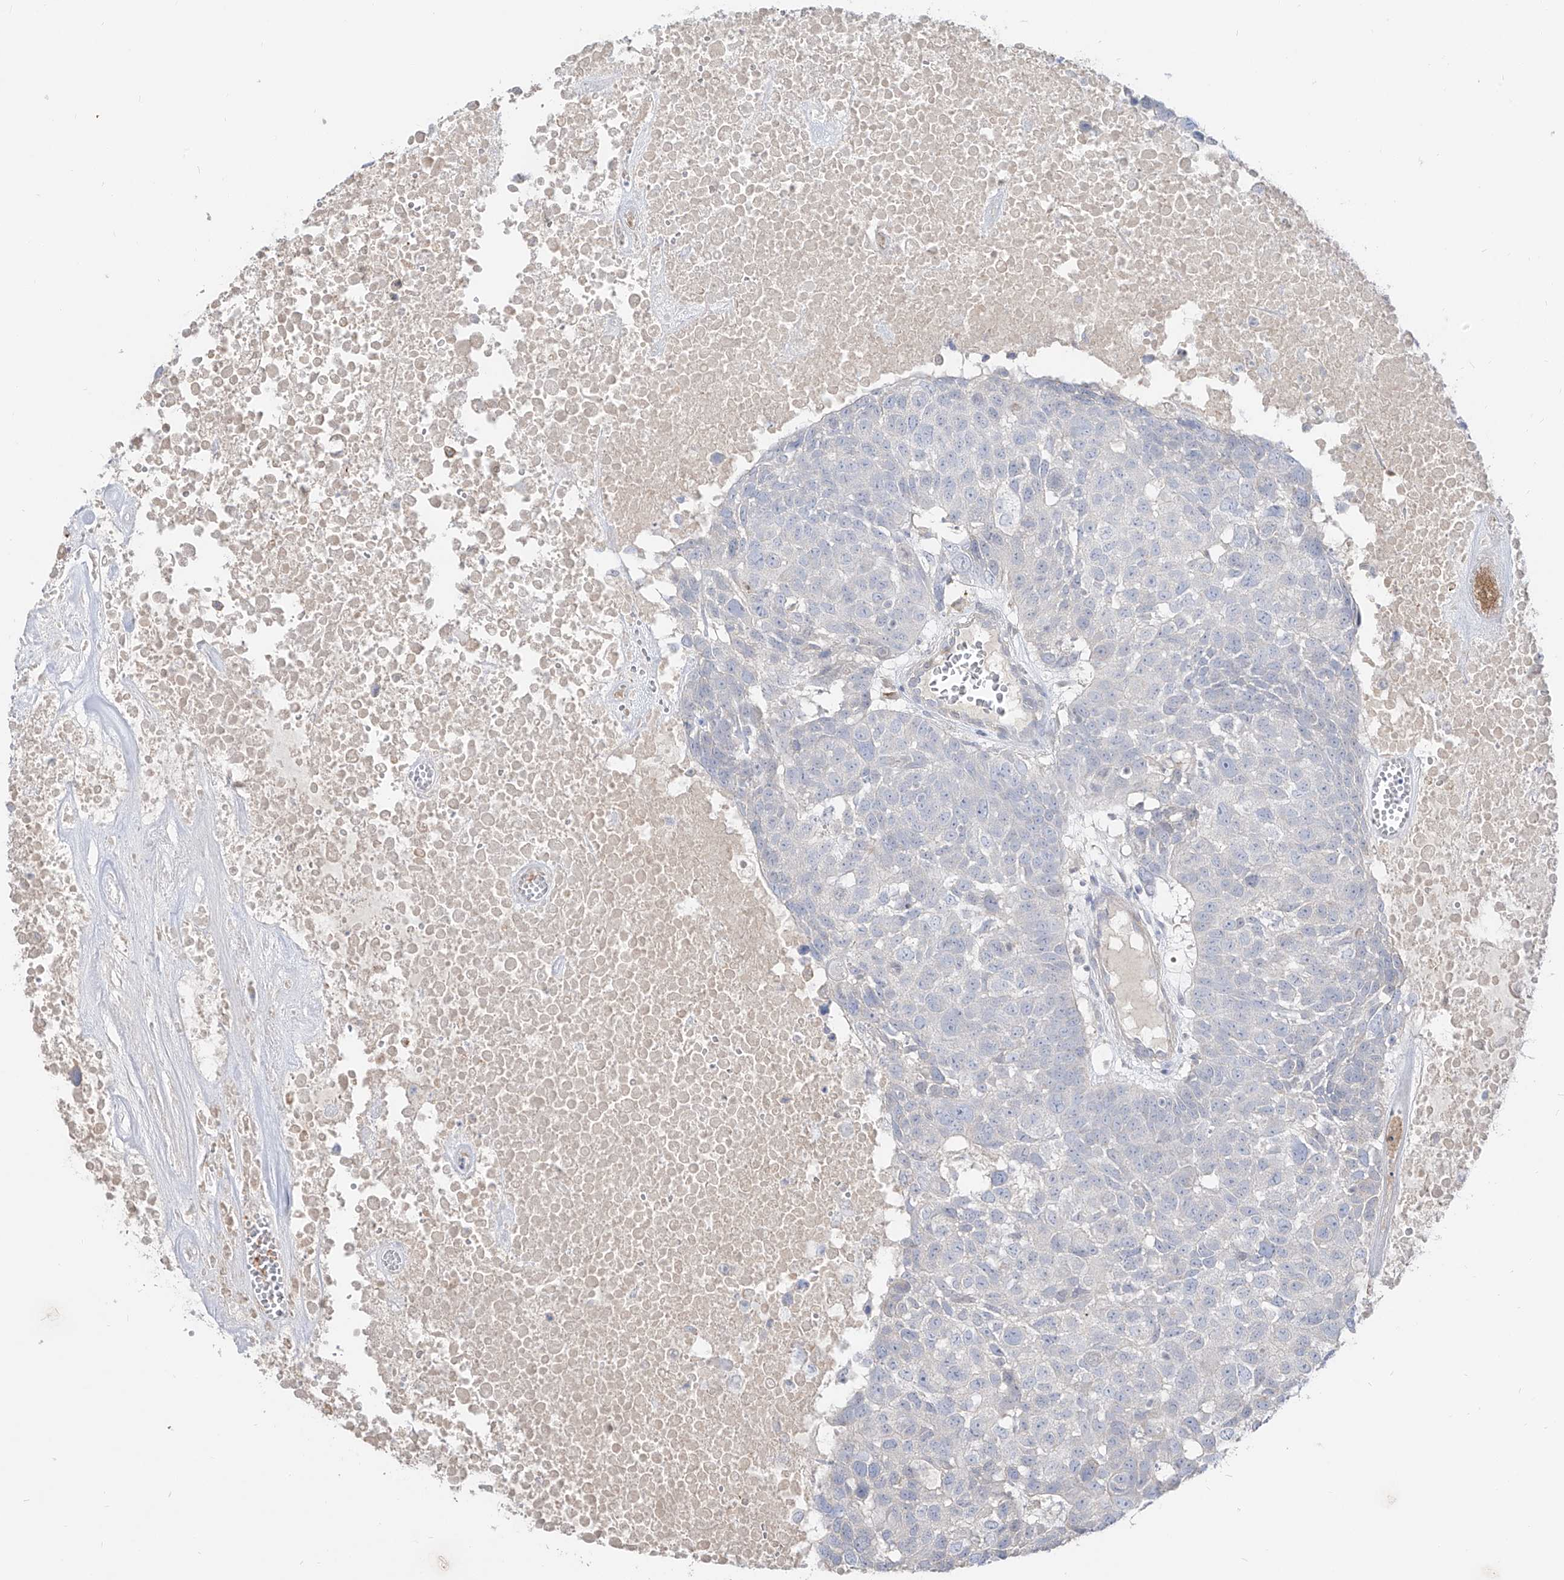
{"staining": {"intensity": "negative", "quantity": "none", "location": "none"}, "tissue": "head and neck cancer", "cell_type": "Tumor cells", "image_type": "cancer", "snomed": [{"axis": "morphology", "description": "Squamous cell carcinoma, NOS"}, {"axis": "topography", "description": "Head-Neck"}], "caption": "Immunohistochemistry of squamous cell carcinoma (head and neck) exhibits no expression in tumor cells.", "gene": "RBFOX3", "patient": {"sex": "male", "age": 66}}